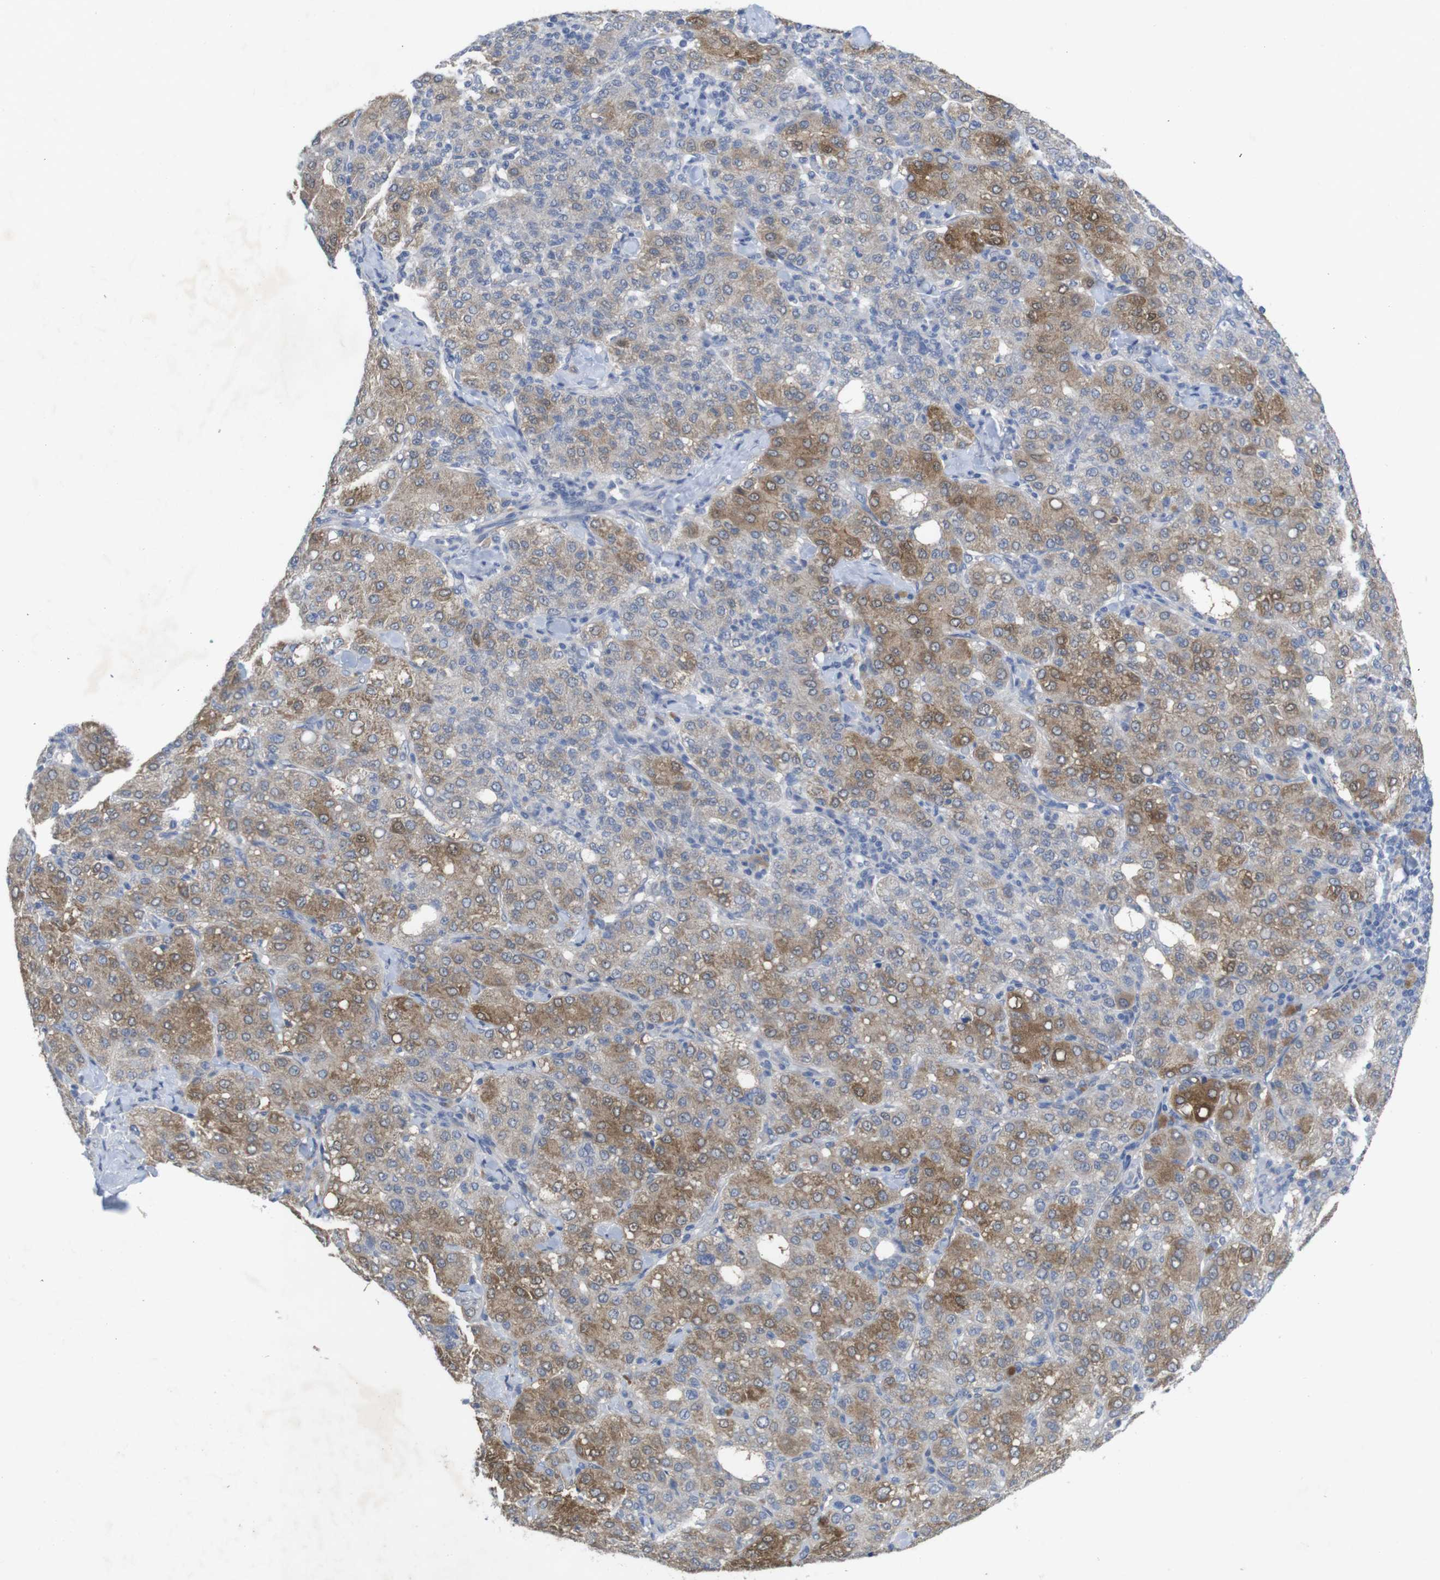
{"staining": {"intensity": "moderate", "quantity": ">75%", "location": "cytoplasmic/membranous"}, "tissue": "liver cancer", "cell_type": "Tumor cells", "image_type": "cancer", "snomed": [{"axis": "morphology", "description": "Carcinoma, Hepatocellular, NOS"}, {"axis": "topography", "description": "Liver"}], "caption": "There is medium levels of moderate cytoplasmic/membranous staining in tumor cells of liver cancer (hepatocellular carcinoma), as demonstrated by immunohistochemical staining (brown color).", "gene": "BCAR3", "patient": {"sex": "male", "age": 65}}